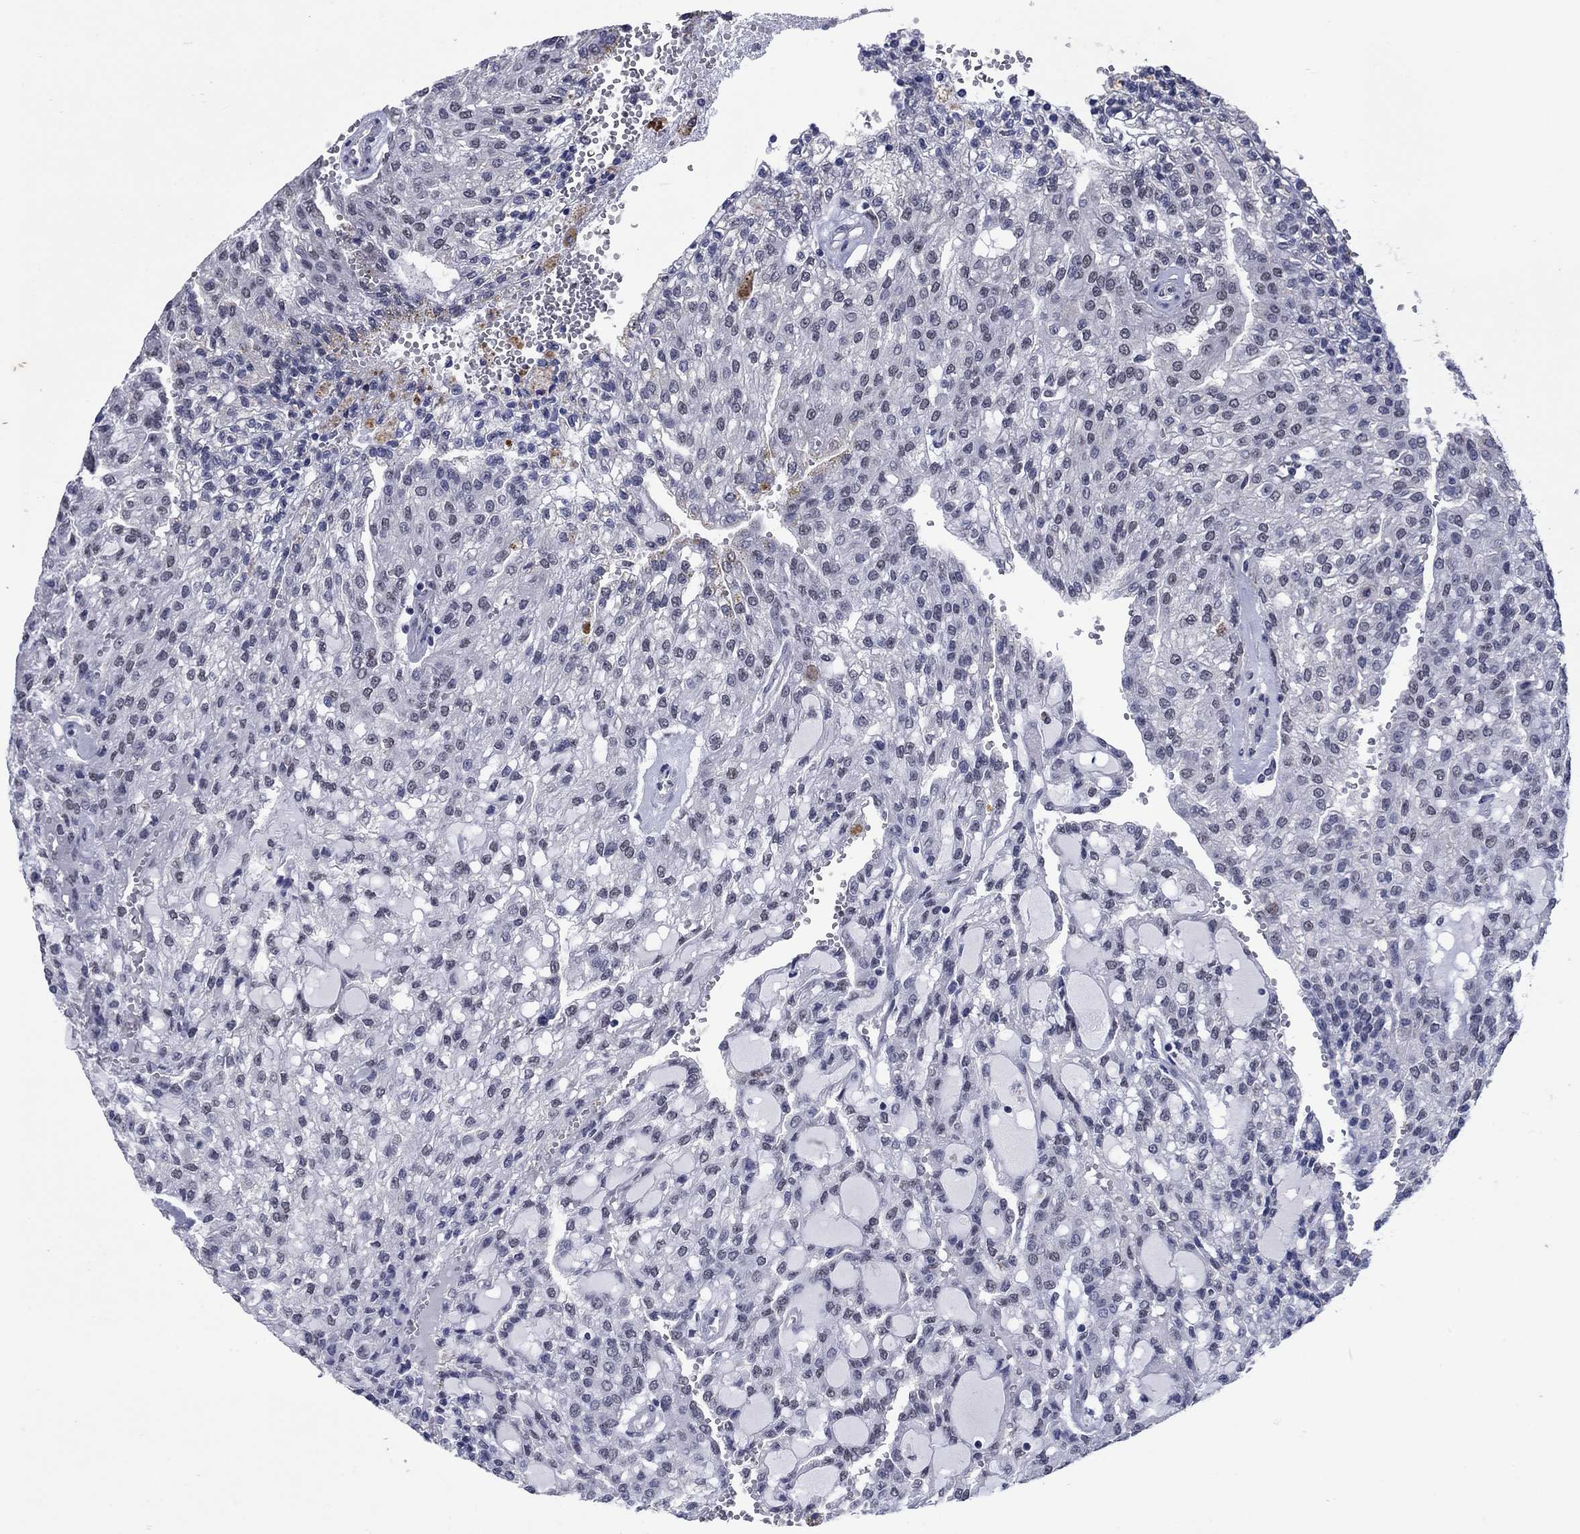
{"staining": {"intensity": "negative", "quantity": "none", "location": "none"}, "tissue": "renal cancer", "cell_type": "Tumor cells", "image_type": "cancer", "snomed": [{"axis": "morphology", "description": "Adenocarcinoma, NOS"}, {"axis": "topography", "description": "Kidney"}], "caption": "Renal adenocarcinoma stained for a protein using immunohistochemistry (IHC) reveals no expression tumor cells.", "gene": "TYMS", "patient": {"sex": "male", "age": 63}}